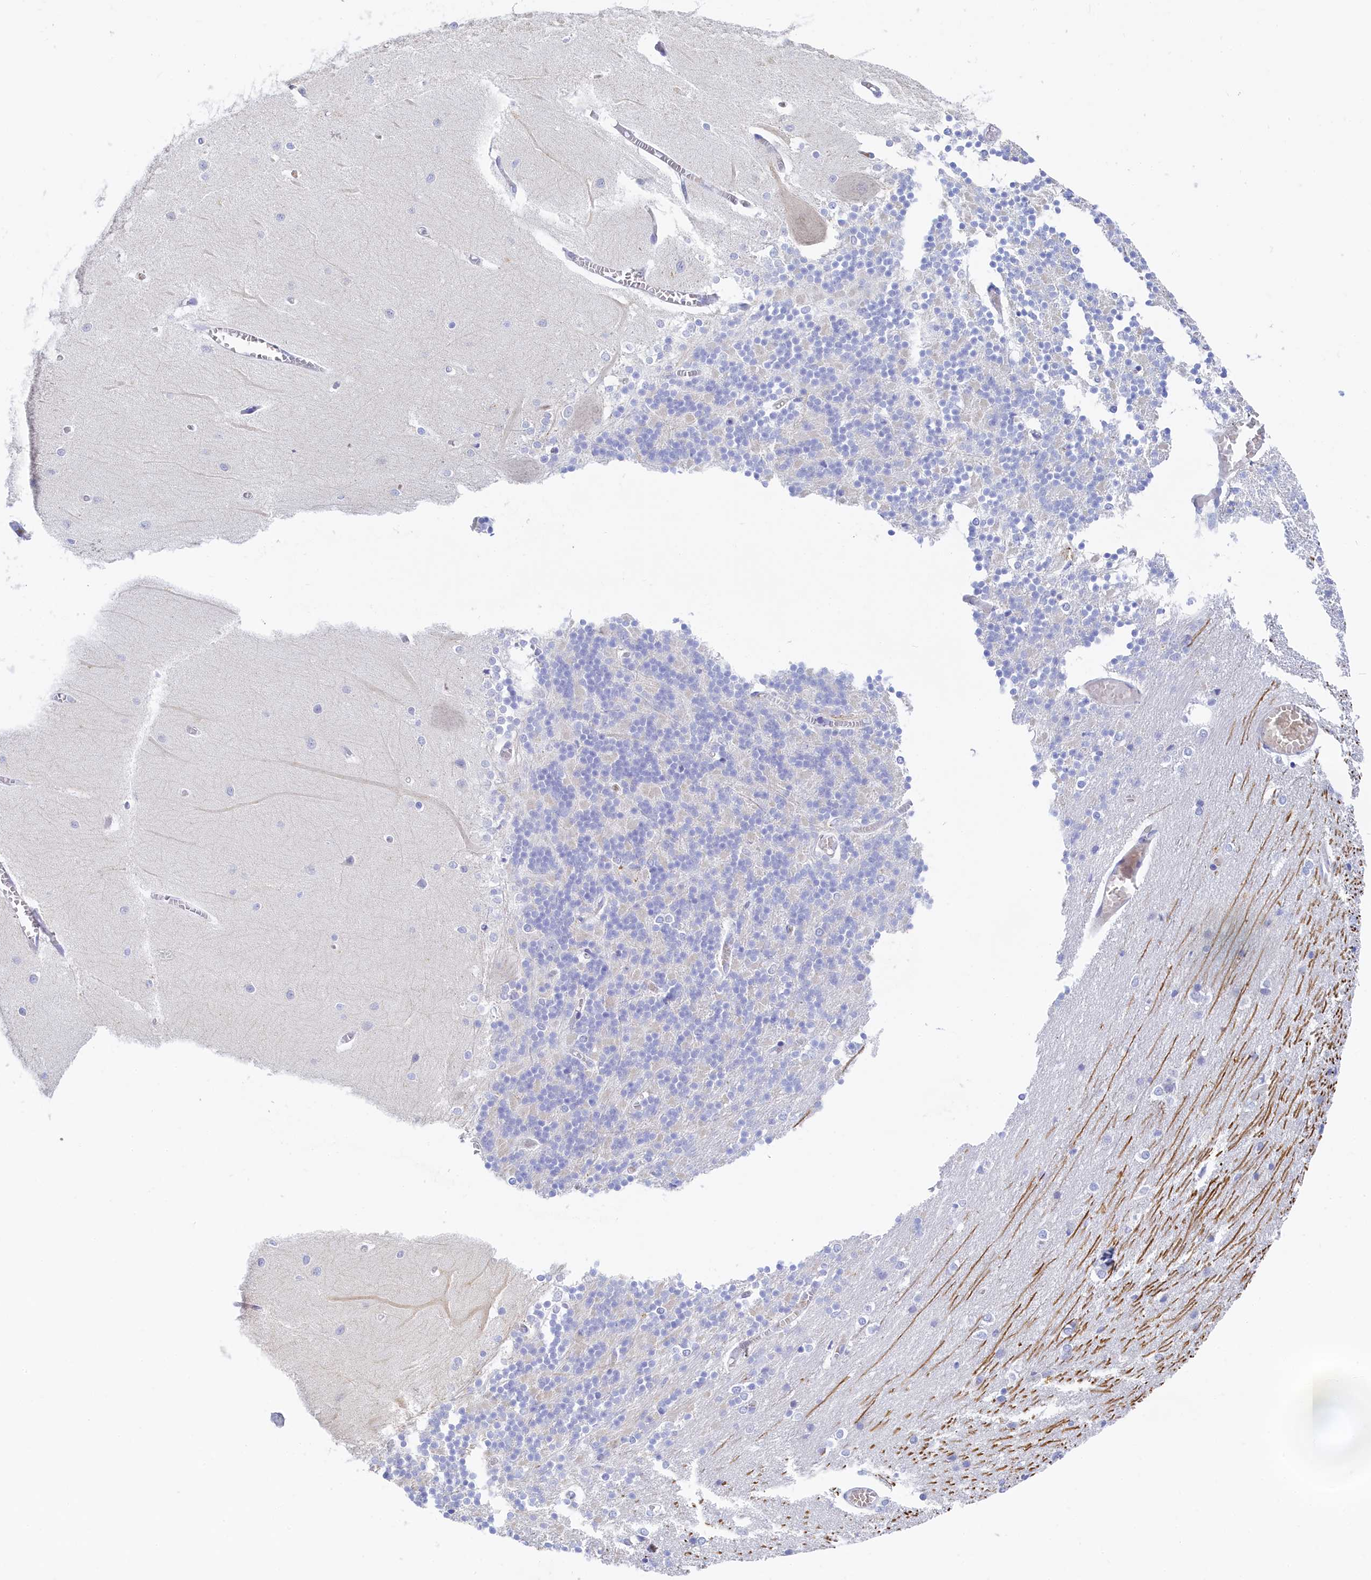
{"staining": {"intensity": "negative", "quantity": "none", "location": "none"}, "tissue": "cerebellum", "cell_type": "Cells in granular layer", "image_type": "normal", "snomed": [{"axis": "morphology", "description": "Normal tissue, NOS"}, {"axis": "topography", "description": "Cerebellum"}], "caption": "An image of human cerebellum is negative for staining in cells in granular layer. Brightfield microscopy of IHC stained with DAB (brown) and hematoxylin (blue), captured at high magnification.", "gene": "TRIM10", "patient": {"sex": "male", "age": 37}}